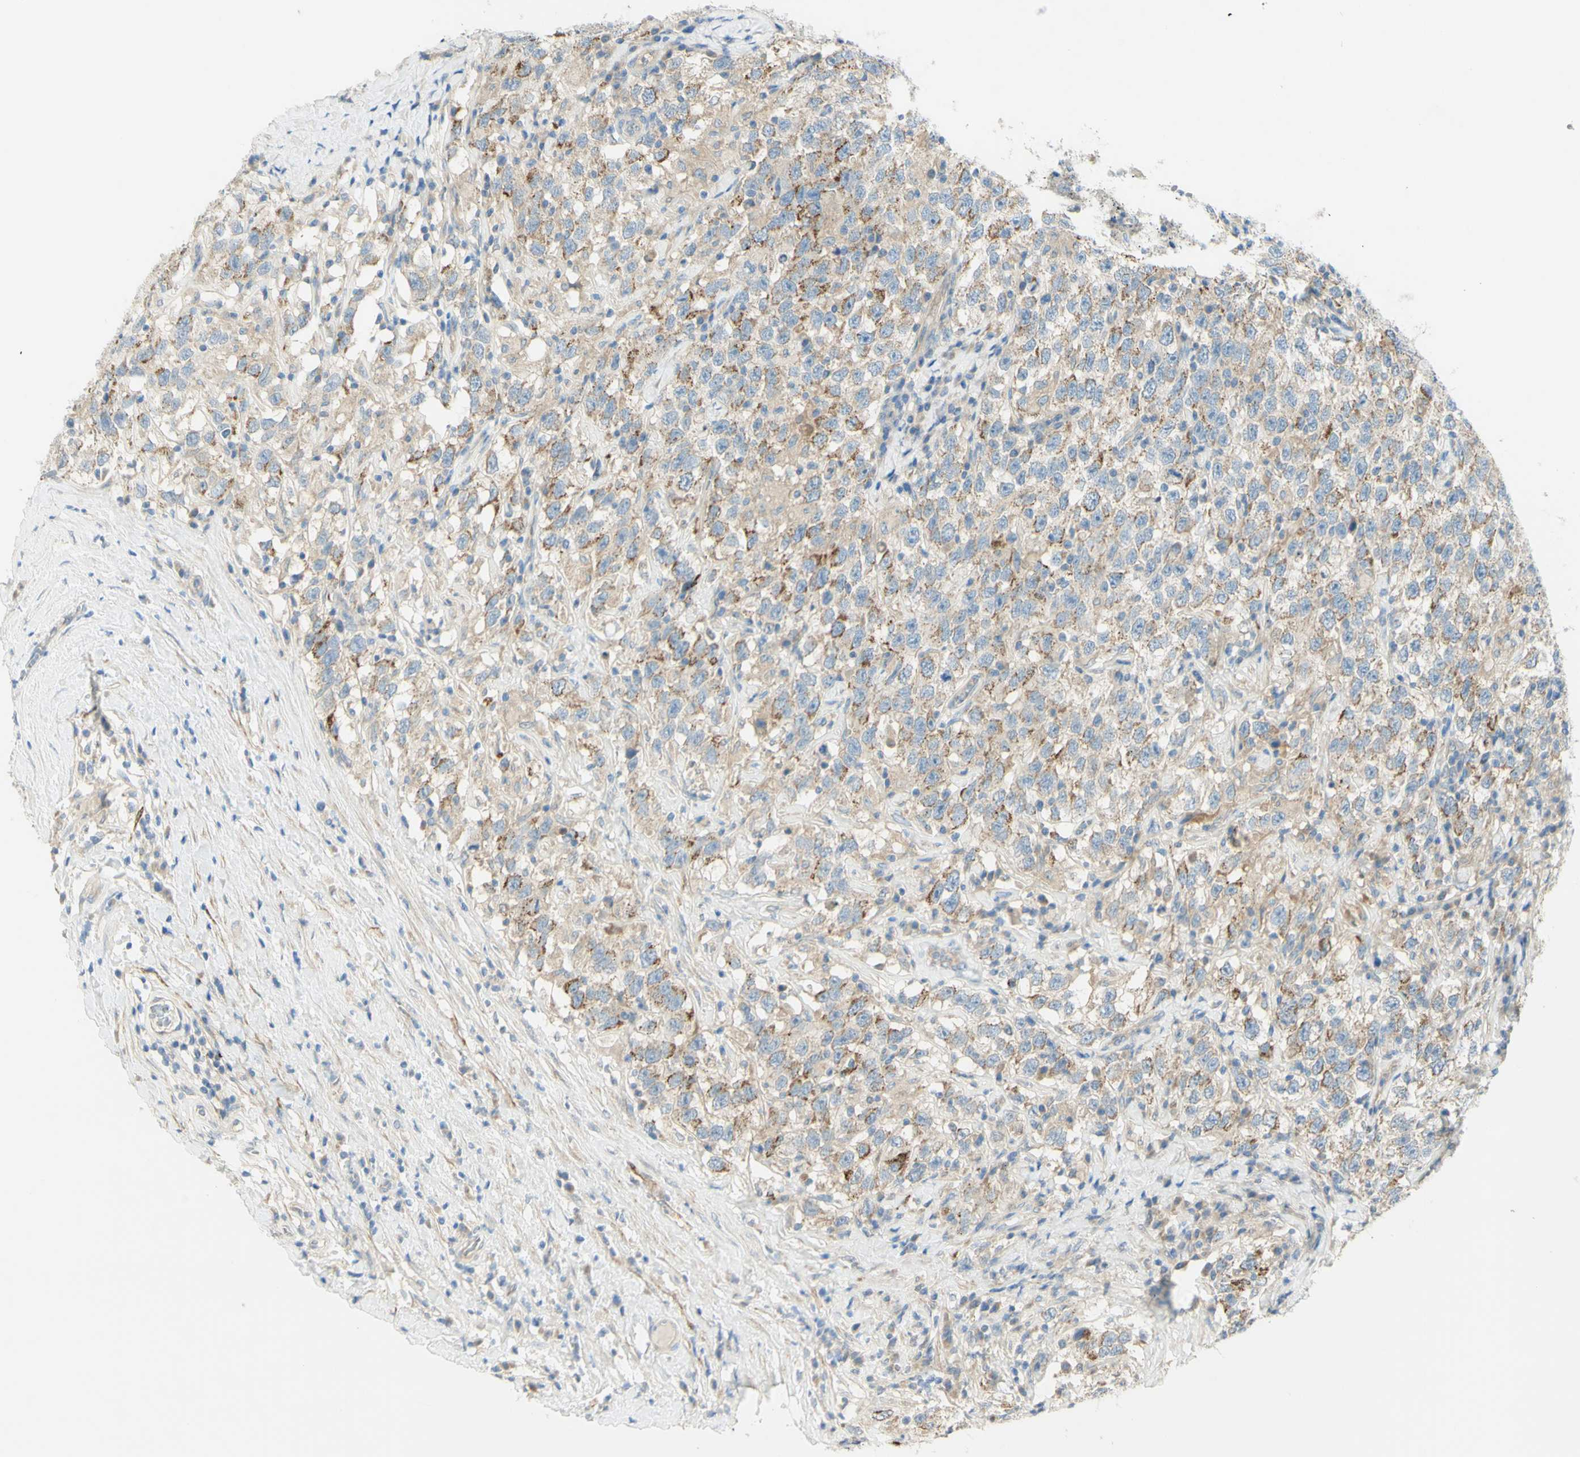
{"staining": {"intensity": "moderate", "quantity": "25%-75%", "location": "cytoplasmic/membranous"}, "tissue": "testis cancer", "cell_type": "Tumor cells", "image_type": "cancer", "snomed": [{"axis": "morphology", "description": "Seminoma, NOS"}, {"axis": "topography", "description": "Testis"}], "caption": "Immunohistochemical staining of seminoma (testis) reveals medium levels of moderate cytoplasmic/membranous expression in approximately 25%-75% of tumor cells.", "gene": "GCNT3", "patient": {"sex": "male", "age": 41}}